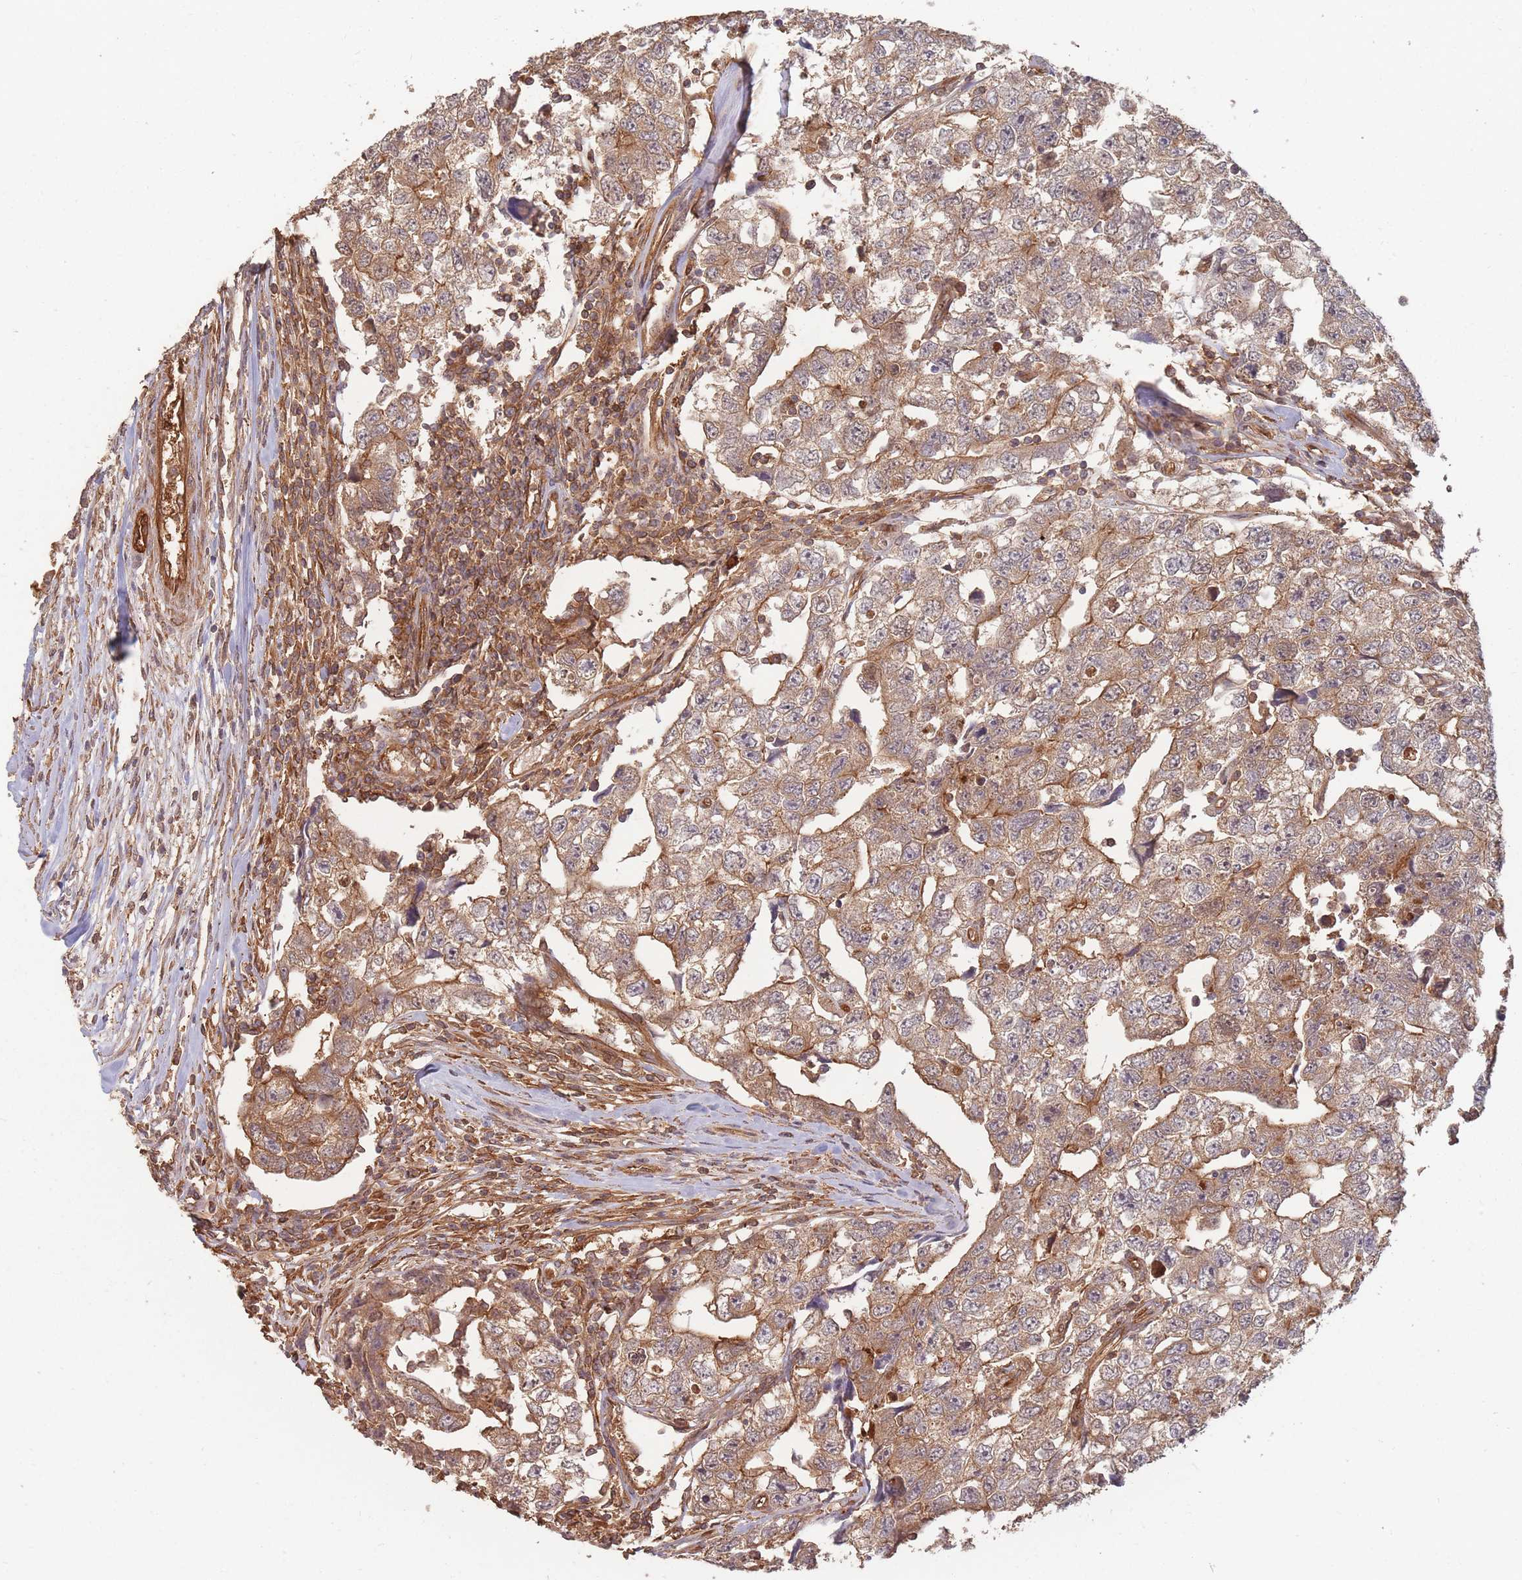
{"staining": {"intensity": "moderate", "quantity": ">75%", "location": "cytoplasmic/membranous"}, "tissue": "testis cancer", "cell_type": "Tumor cells", "image_type": "cancer", "snomed": [{"axis": "morphology", "description": "Carcinoma, Embryonal, NOS"}, {"axis": "topography", "description": "Testis"}], "caption": "A brown stain highlights moderate cytoplasmic/membranous expression of a protein in human testis embryonal carcinoma tumor cells.", "gene": "PLS3", "patient": {"sex": "male", "age": 22}}